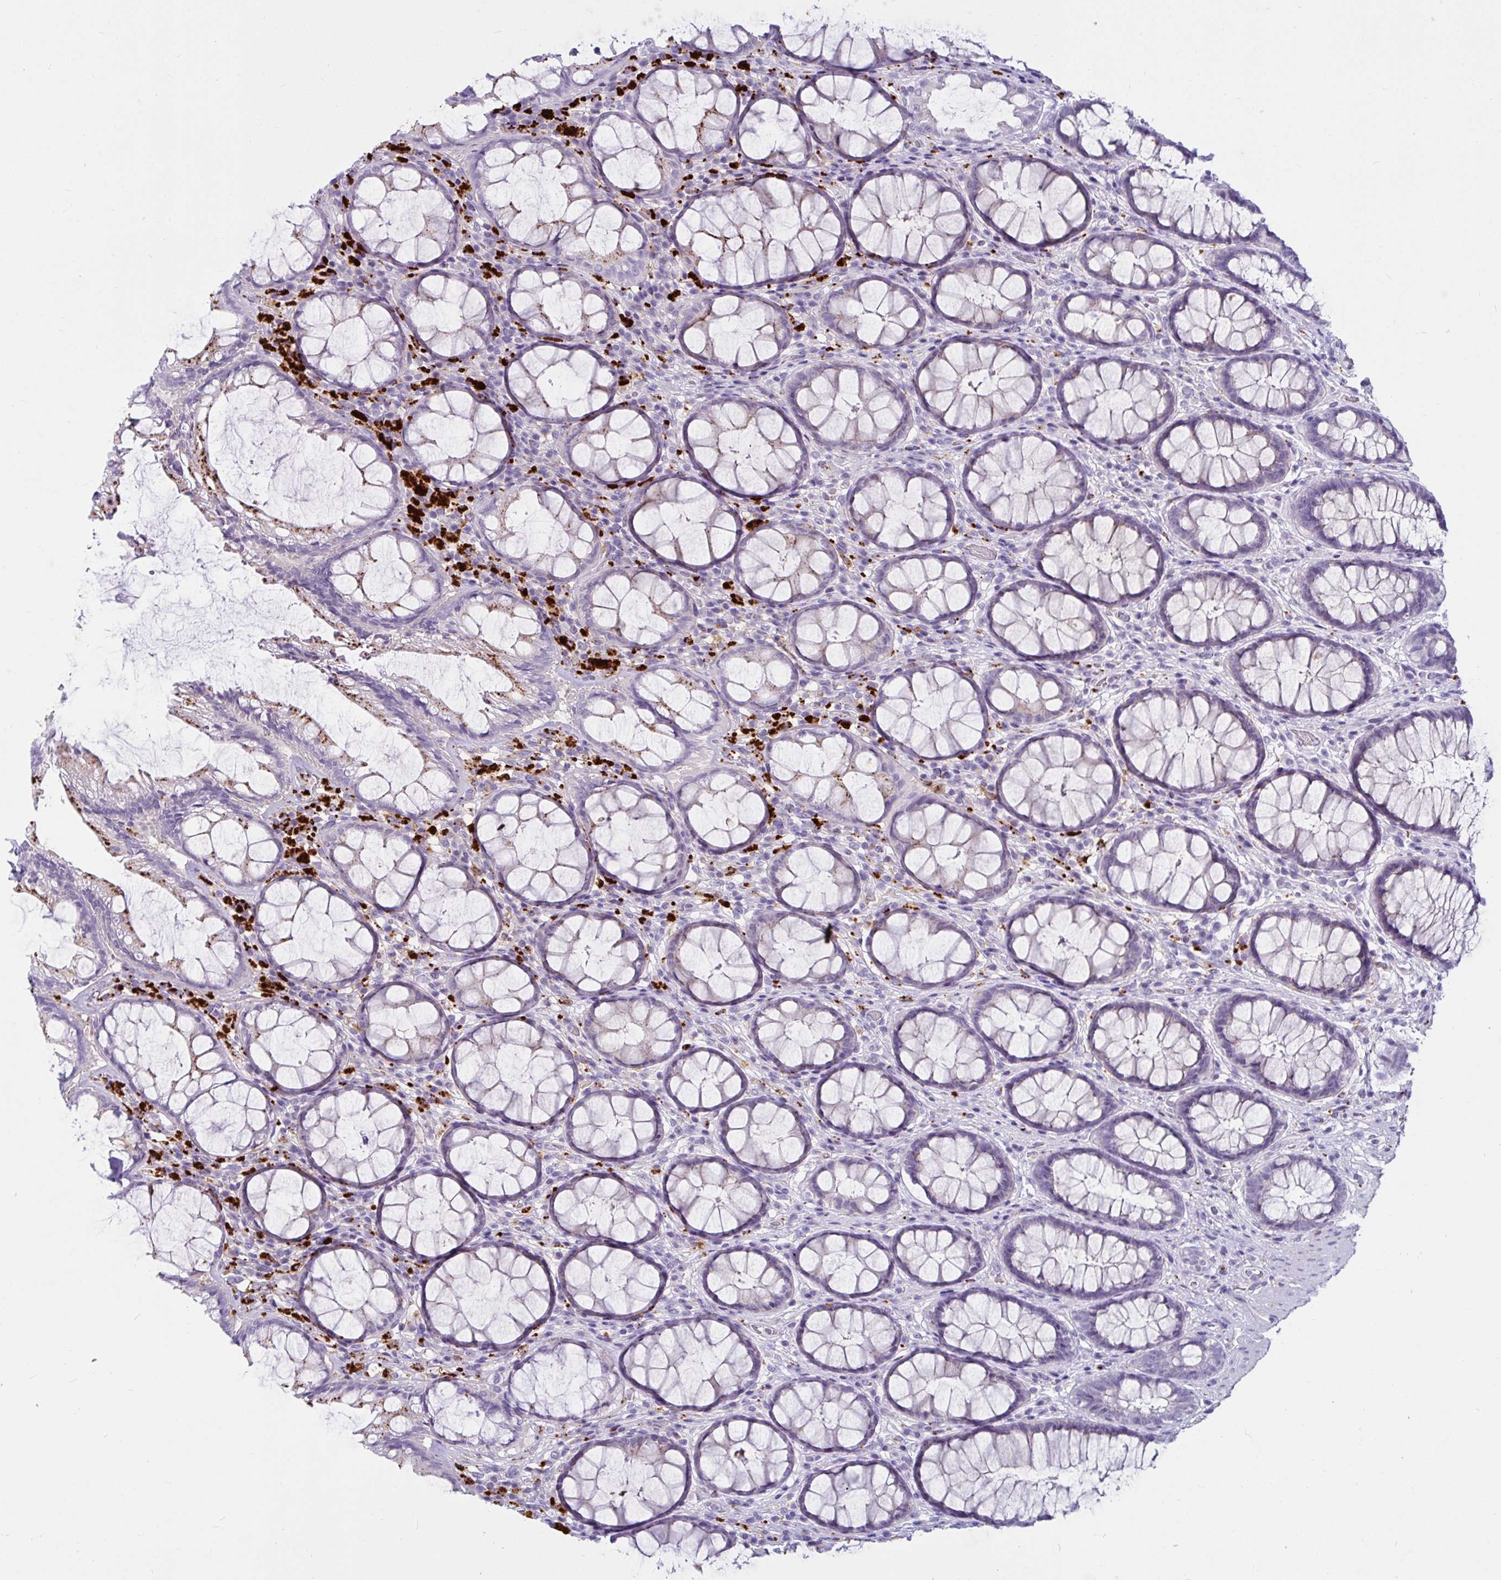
{"staining": {"intensity": "negative", "quantity": "none", "location": "none"}, "tissue": "rectum", "cell_type": "Glandular cells", "image_type": "normal", "snomed": [{"axis": "morphology", "description": "Normal tissue, NOS"}, {"axis": "topography", "description": "Rectum"}], "caption": "Protein analysis of benign rectum exhibits no significant staining in glandular cells.", "gene": "CTSZ", "patient": {"sex": "male", "age": 72}}